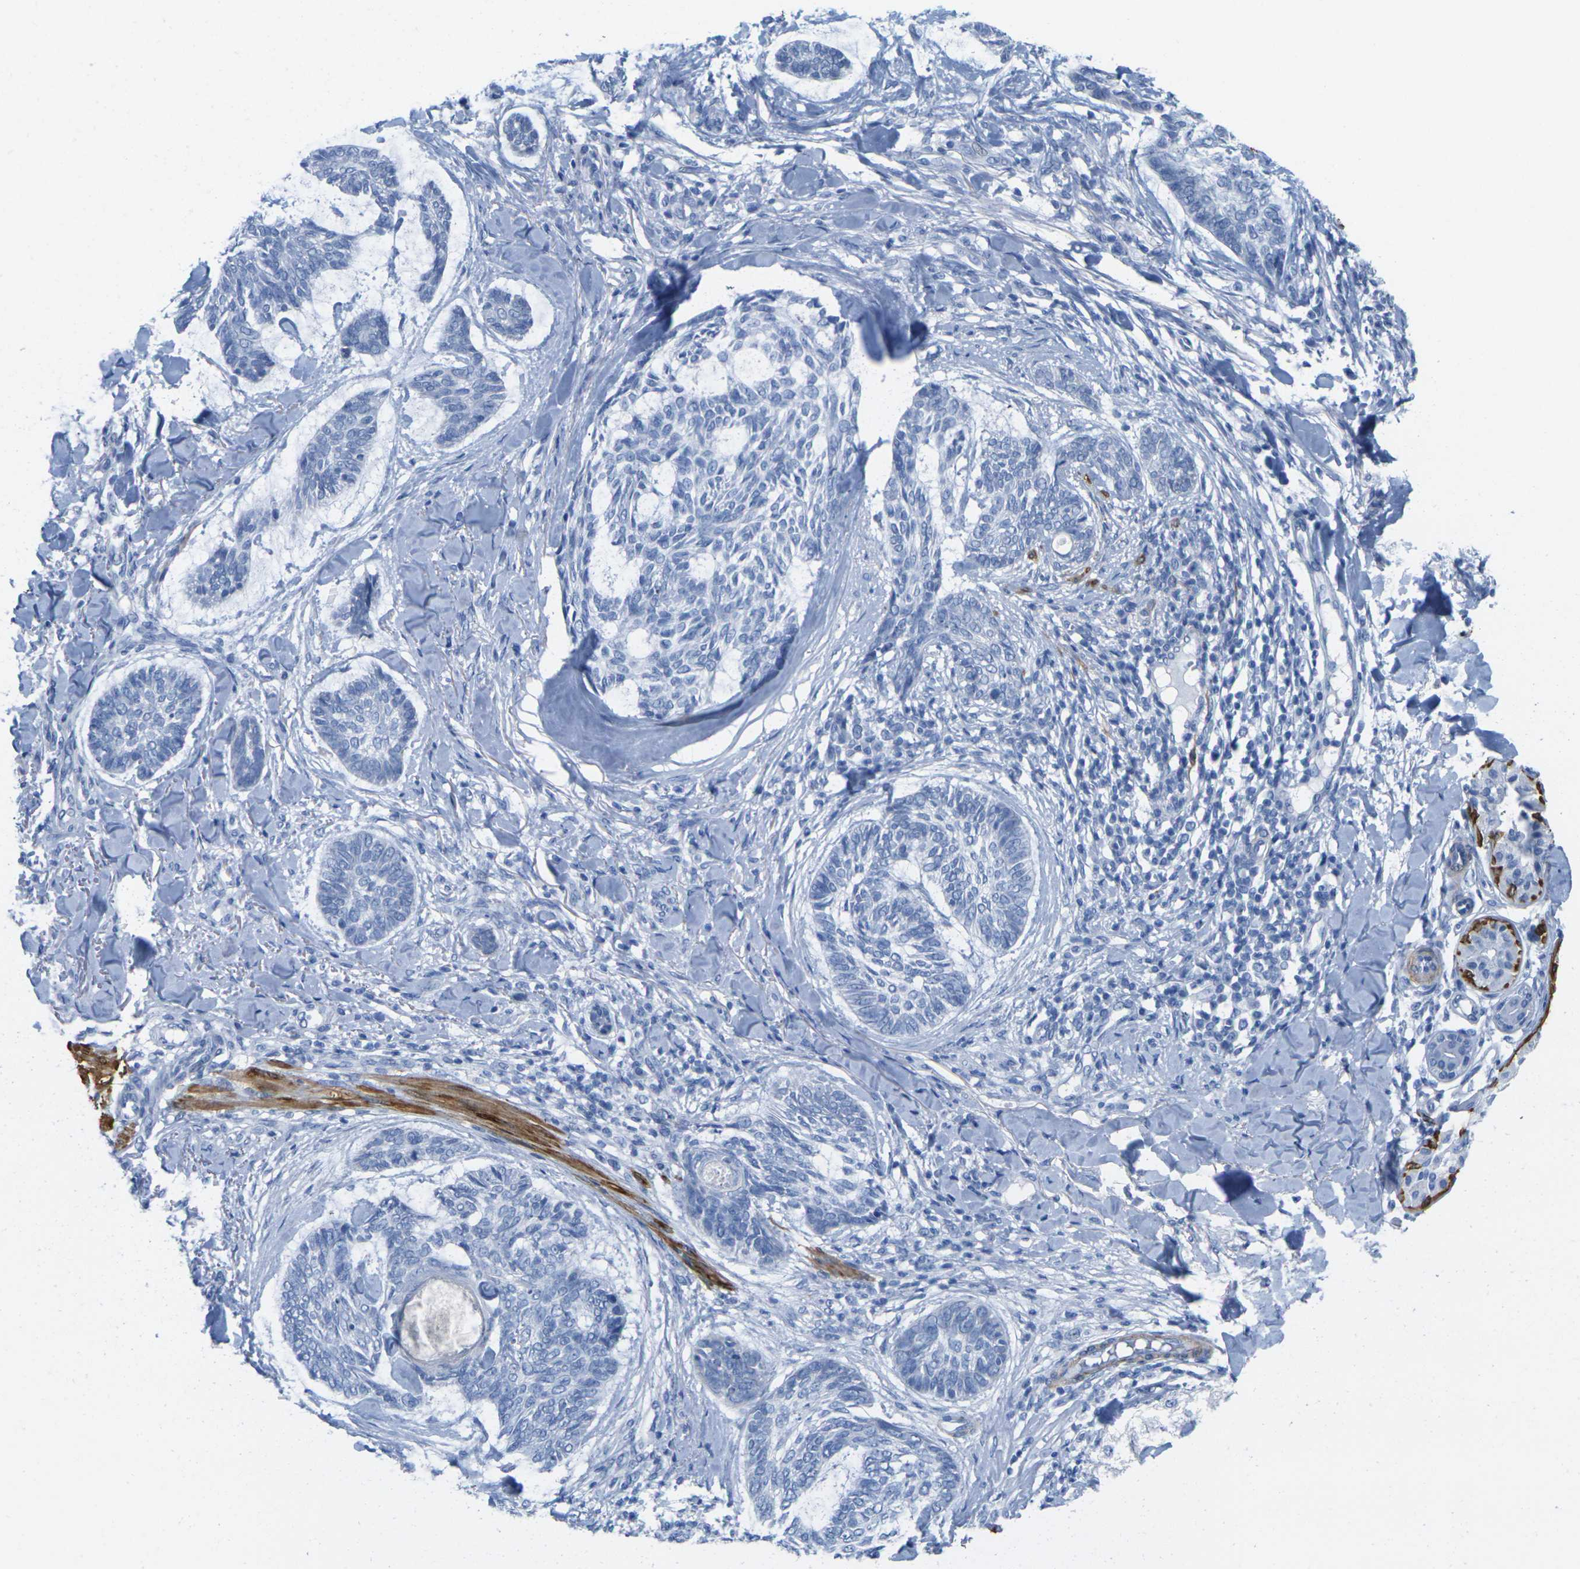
{"staining": {"intensity": "negative", "quantity": "none", "location": "none"}, "tissue": "skin cancer", "cell_type": "Tumor cells", "image_type": "cancer", "snomed": [{"axis": "morphology", "description": "Basal cell carcinoma"}, {"axis": "topography", "description": "Skin"}], "caption": "Tumor cells are negative for brown protein staining in skin cancer.", "gene": "CNN1", "patient": {"sex": "male", "age": 43}}